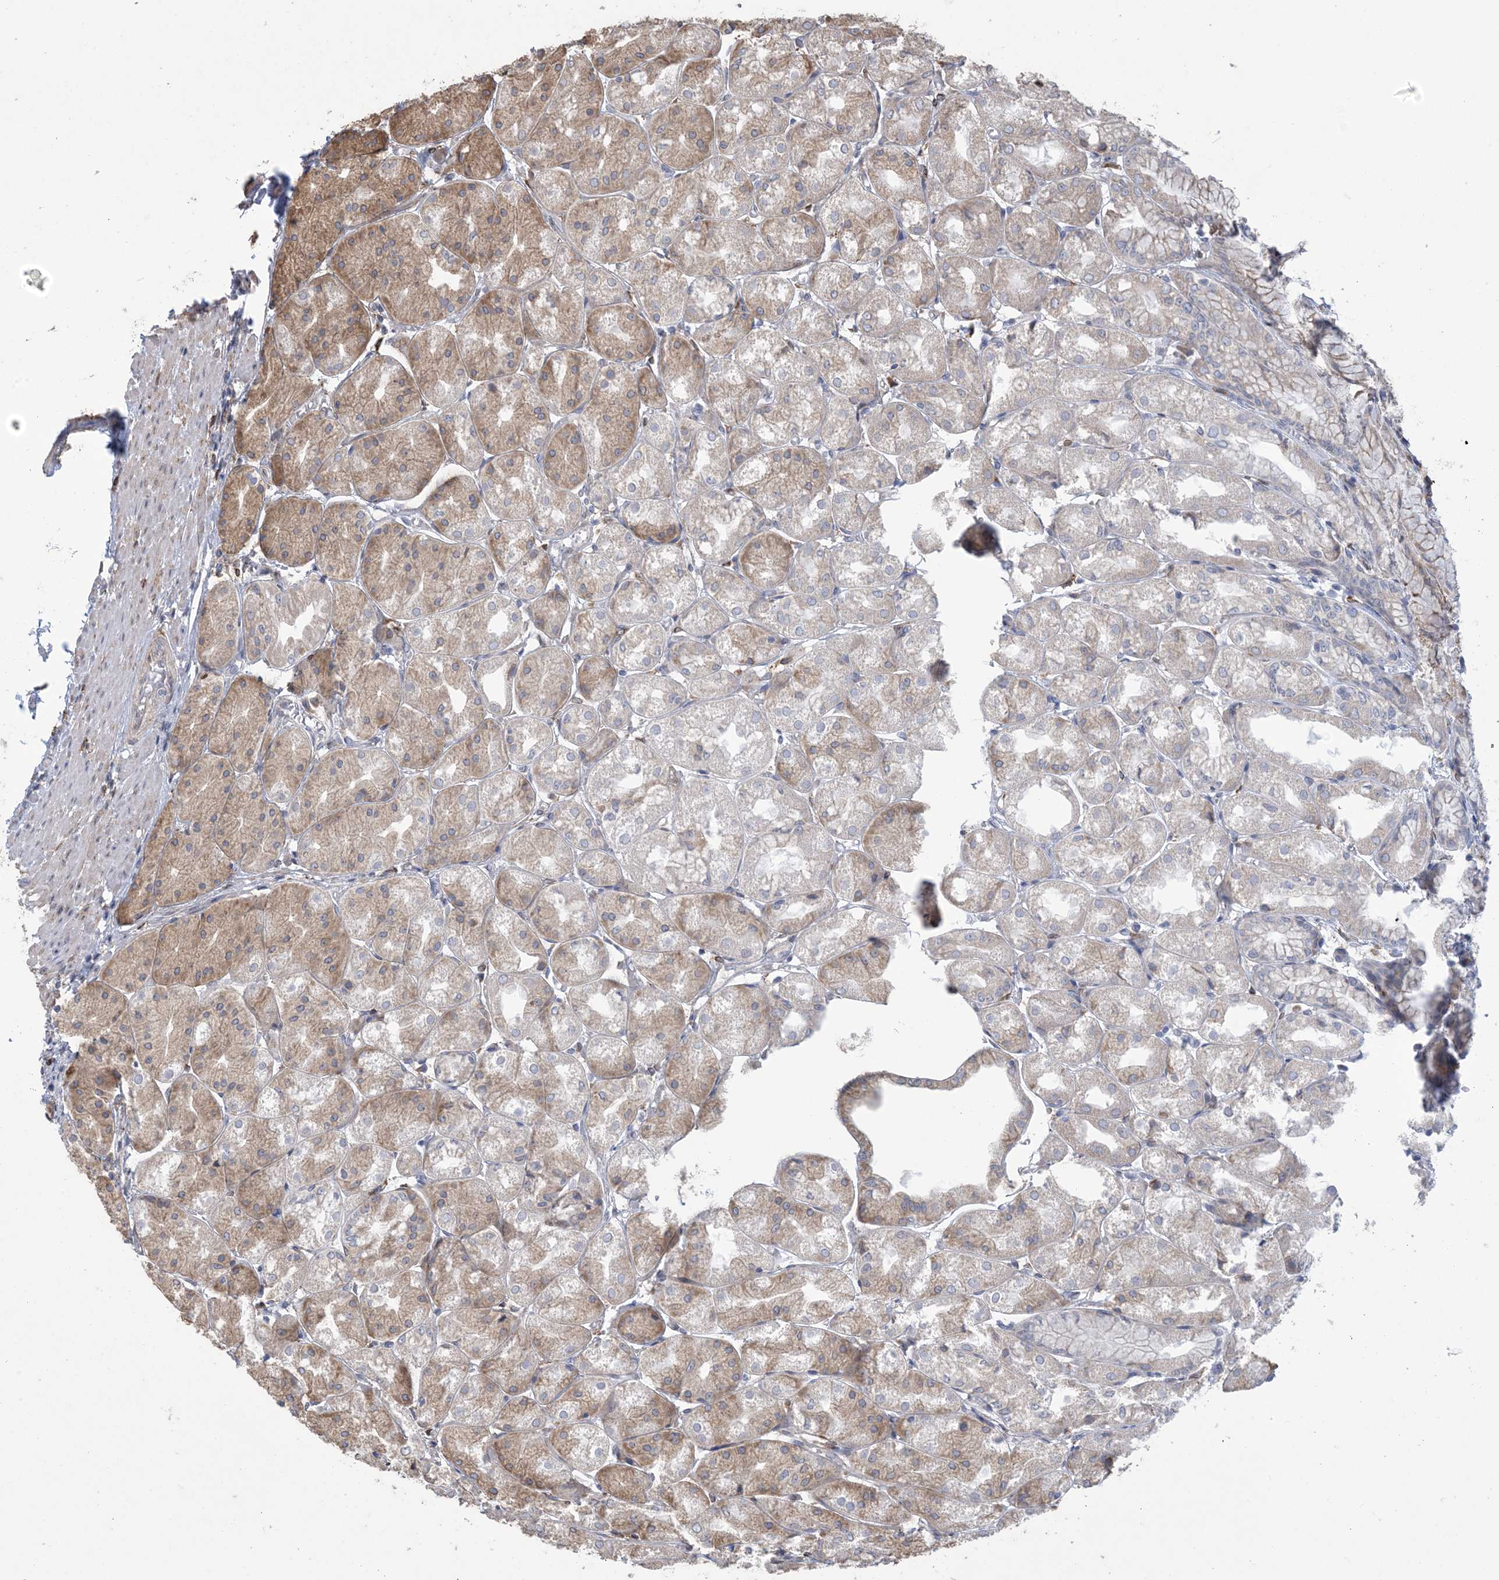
{"staining": {"intensity": "moderate", "quantity": "25%-75%", "location": "cytoplasmic/membranous"}, "tissue": "stomach", "cell_type": "Glandular cells", "image_type": "normal", "snomed": [{"axis": "morphology", "description": "Normal tissue, NOS"}, {"axis": "topography", "description": "Stomach, upper"}], "caption": "Protein staining reveals moderate cytoplasmic/membranous staining in about 25%-75% of glandular cells in benign stomach.", "gene": "SHANK1", "patient": {"sex": "male", "age": 72}}